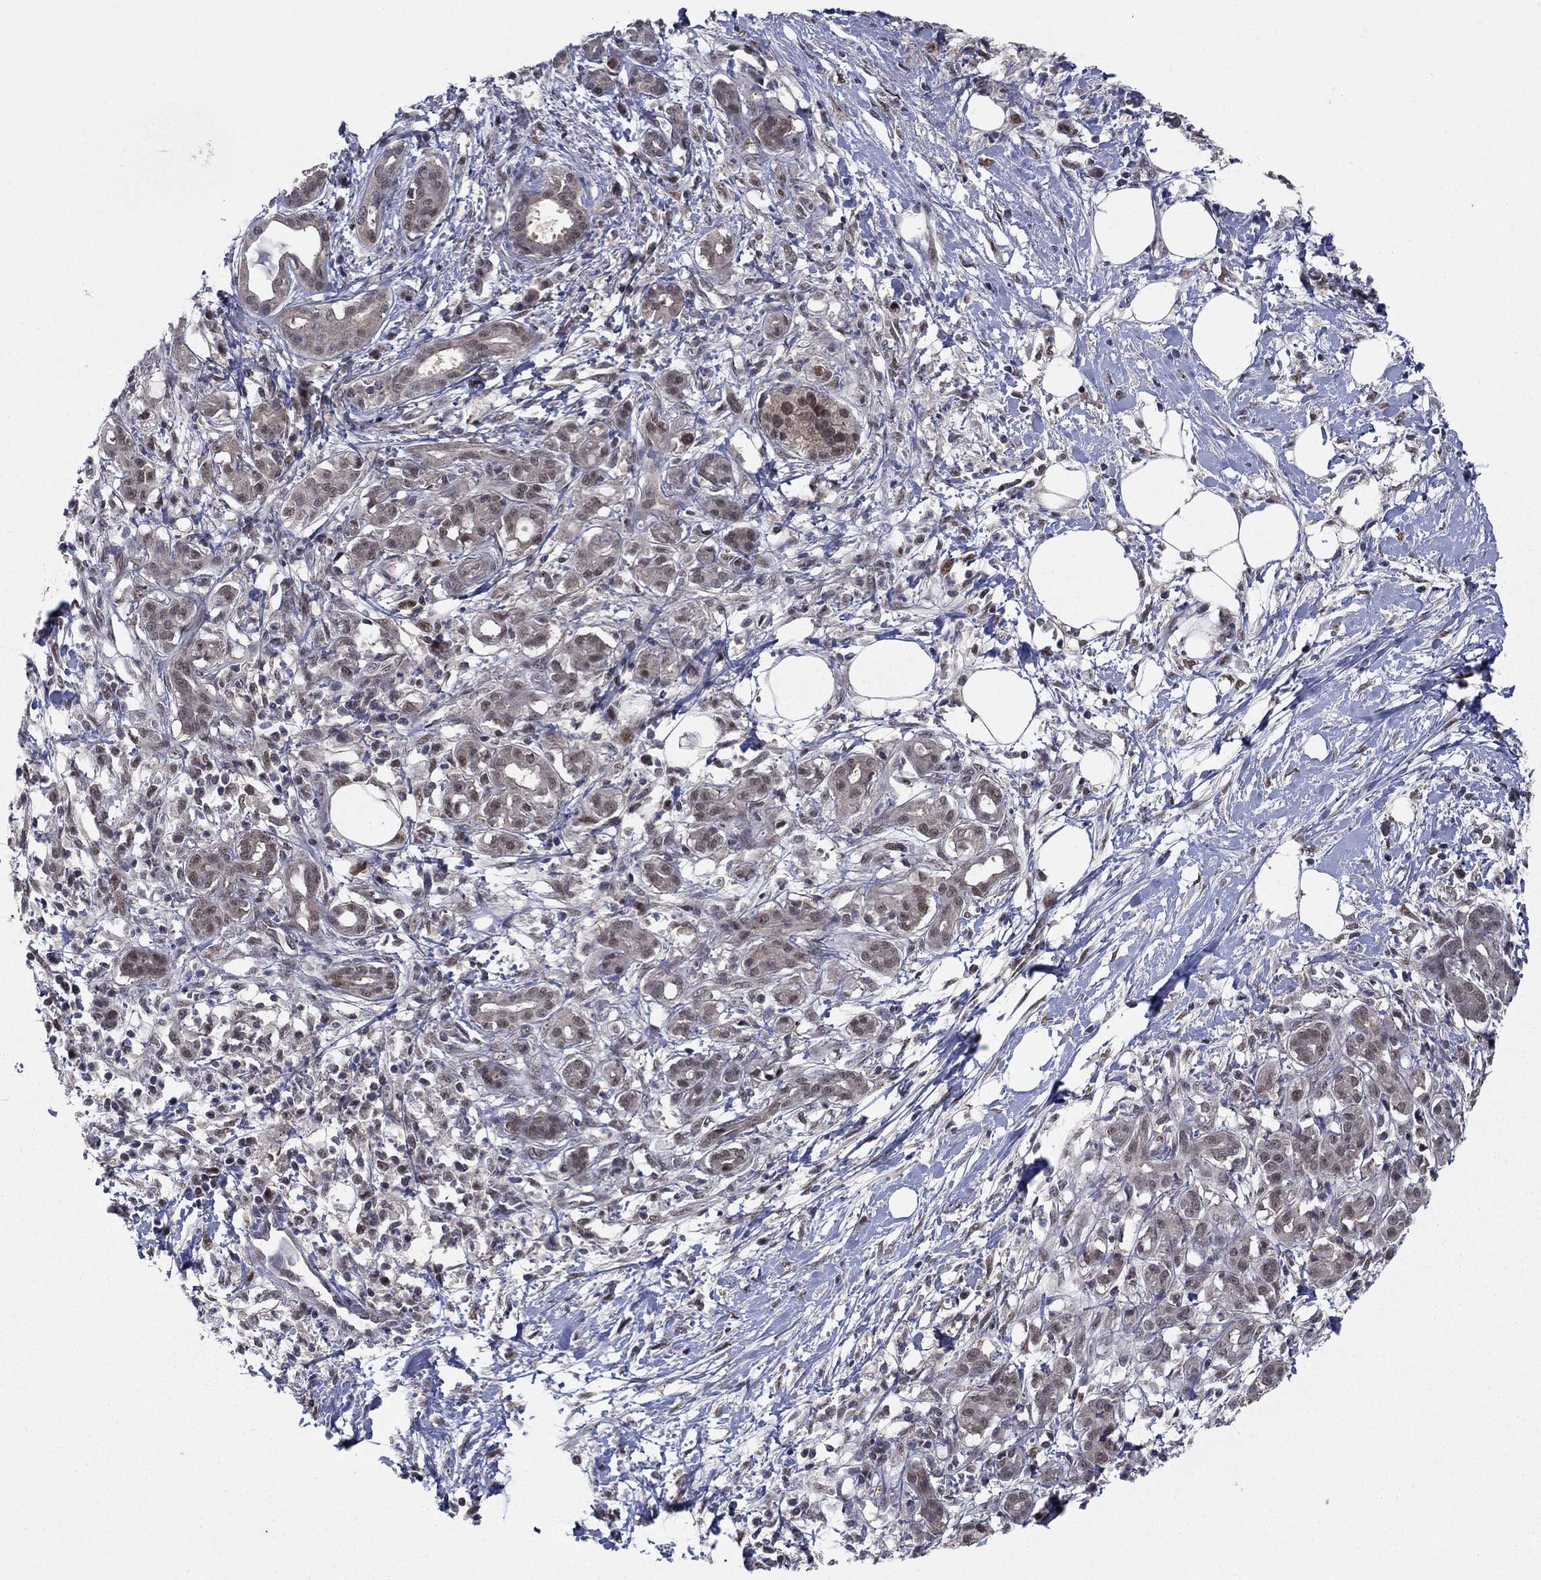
{"staining": {"intensity": "weak", "quantity": "<25%", "location": "cytoplasmic/membranous,nuclear"}, "tissue": "pancreatic cancer", "cell_type": "Tumor cells", "image_type": "cancer", "snomed": [{"axis": "morphology", "description": "Adenocarcinoma, NOS"}, {"axis": "topography", "description": "Pancreas"}], "caption": "Tumor cells are negative for protein expression in human pancreatic cancer (adenocarcinoma). Brightfield microscopy of IHC stained with DAB (brown) and hematoxylin (blue), captured at high magnification.", "gene": "PSMC1", "patient": {"sex": "male", "age": 72}}